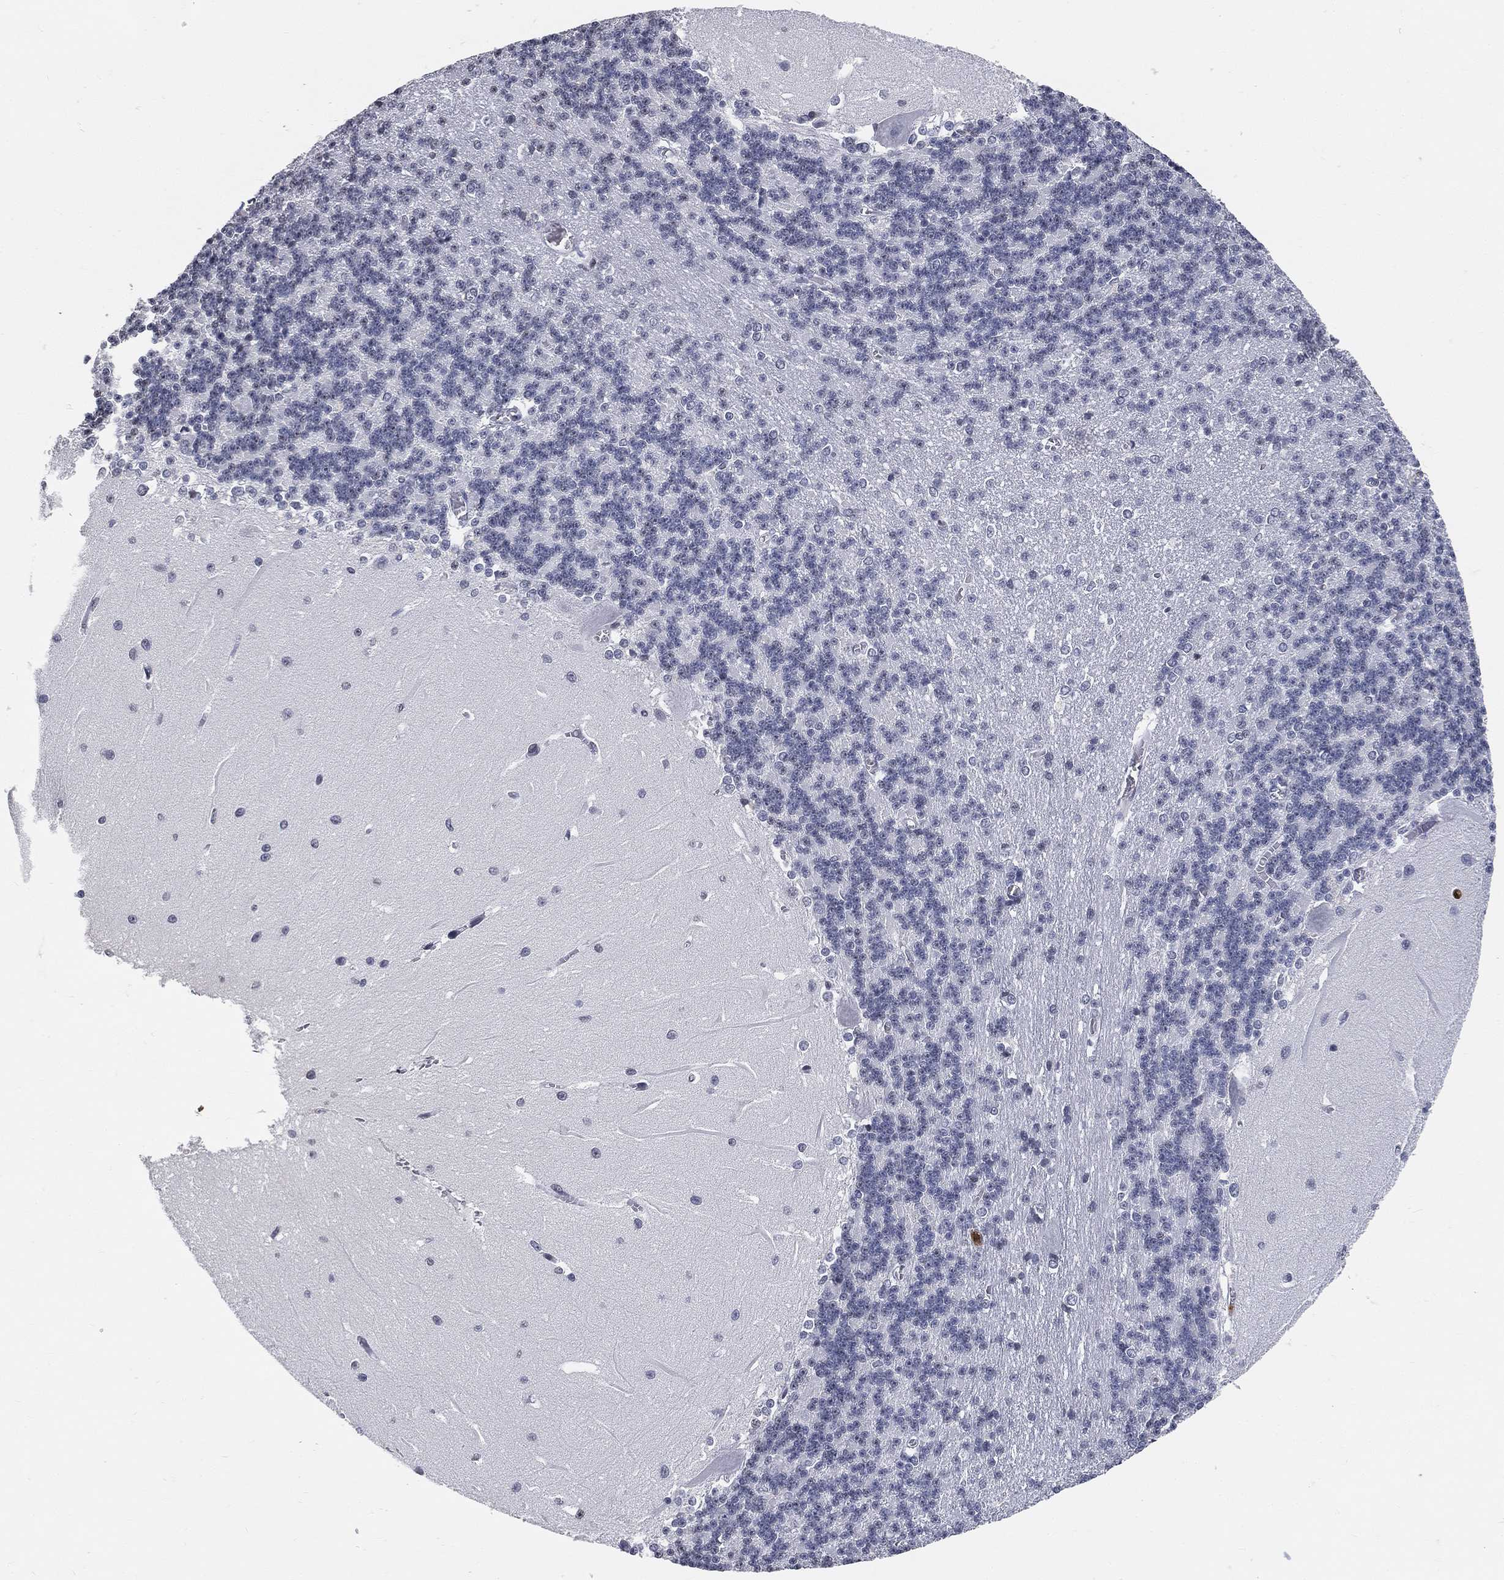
{"staining": {"intensity": "negative", "quantity": "none", "location": "none"}, "tissue": "cerebellum", "cell_type": "Cells in granular layer", "image_type": "normal", "snomed": [{"axis": "morphology", "description": "Normal tissue, NOS"}, {"axis": "topography", "description": "Cerebellum"}], "caption": "An immunohistochemistry micrograph of unremarkable cerebellum is shown. There is no staining in cells in granular layer of cerebellum. (Immunohistochemistry (ihc), brightfield microscopy, high magnification).", "gene": "ARG1", "patient": {"sex": "male", "age": 37}}